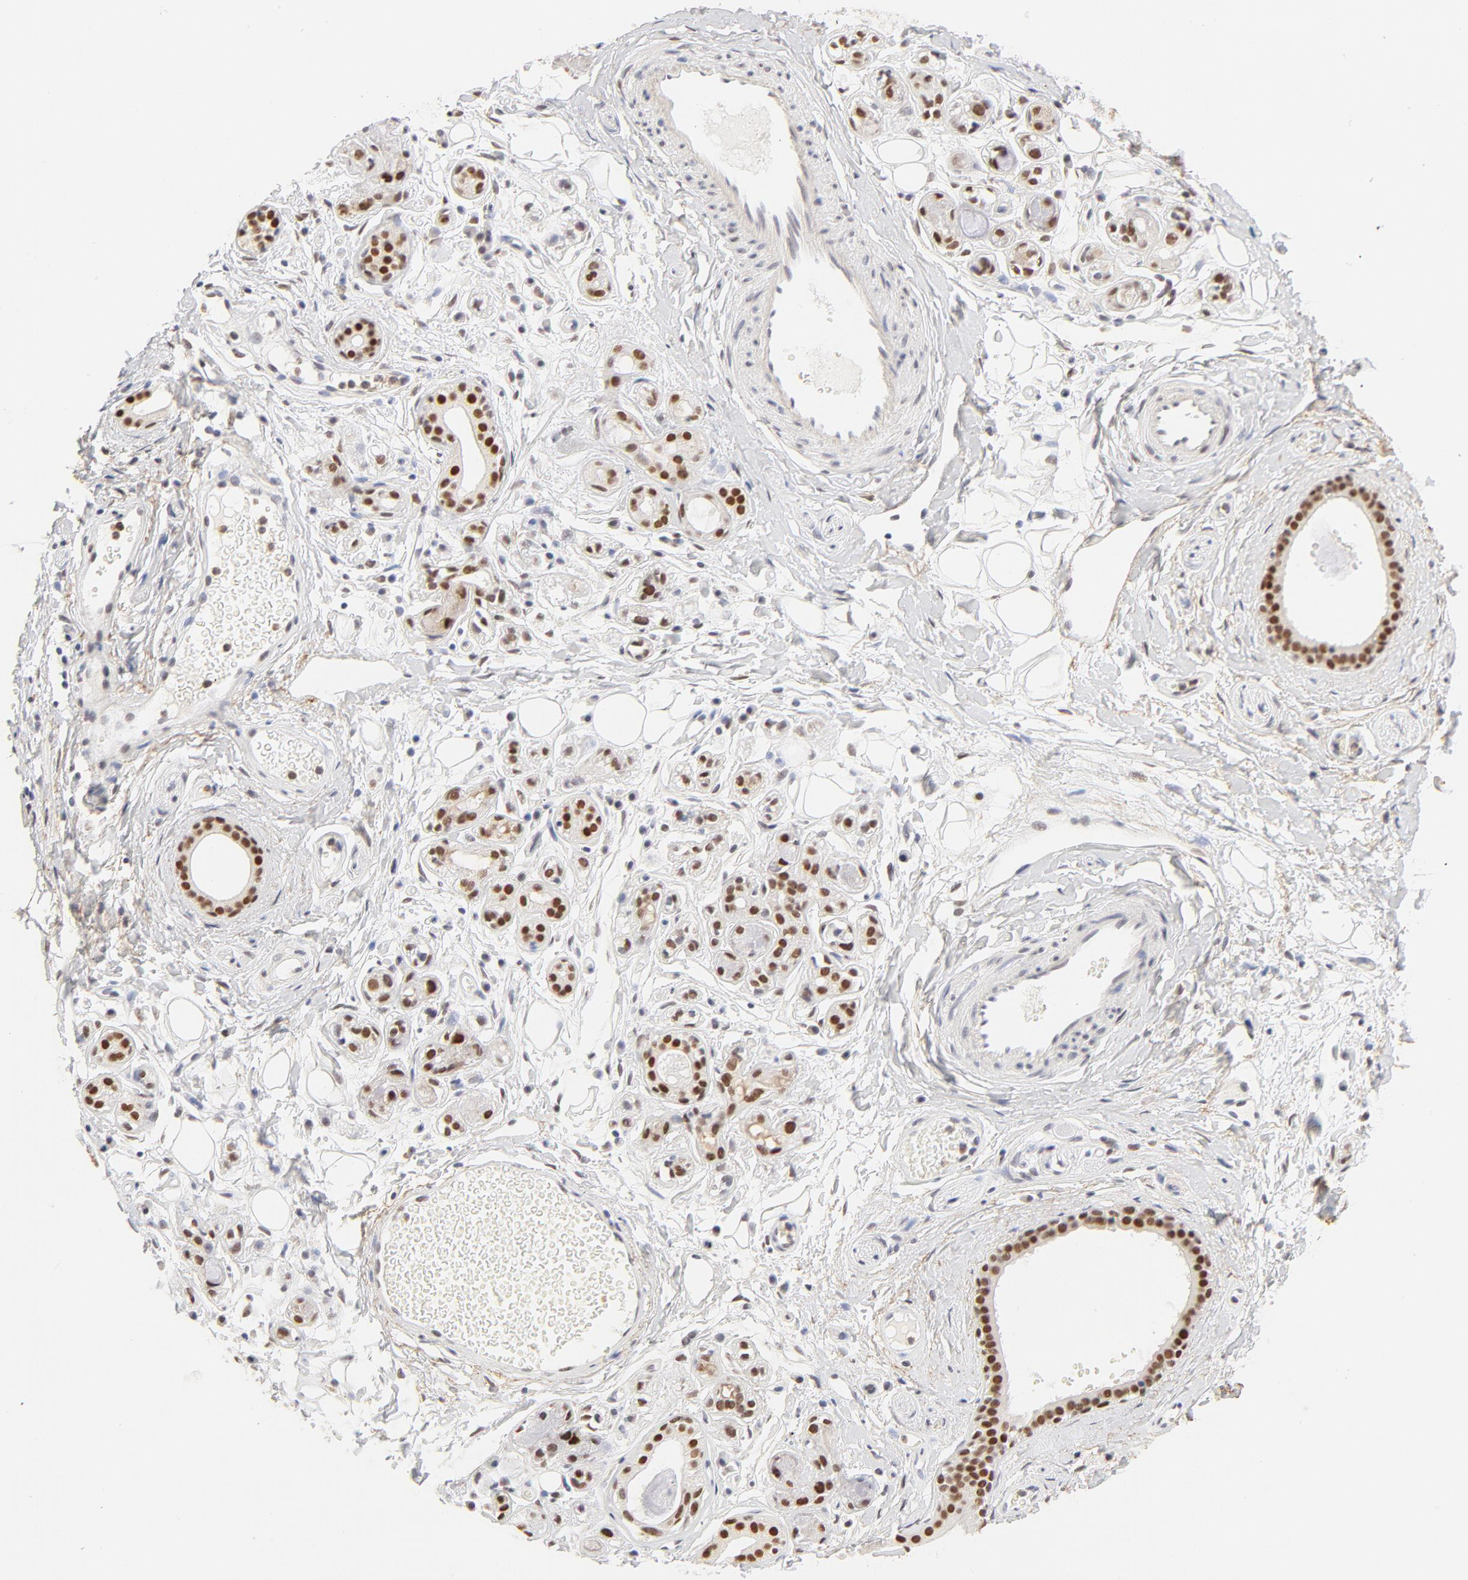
{"staining": {"intensity": "strong", "quantity": "25%-75%", "location": "nuclear"}, "tissue": "salivary gland", "cell_type": "Glandular cells", "image_type": "normal", "snomed": [{"axis": "morphology", "description": "Normal tissue, NOS"}, {"axis": "topography", "description": "Salivary gland"}], "caption": "The immunohistochemical stain highlights strong nuclear positivity in glandular cells of benign salivary gland.", "gene": "PBX1", "patient": {"sex": "male", "age": 54}}